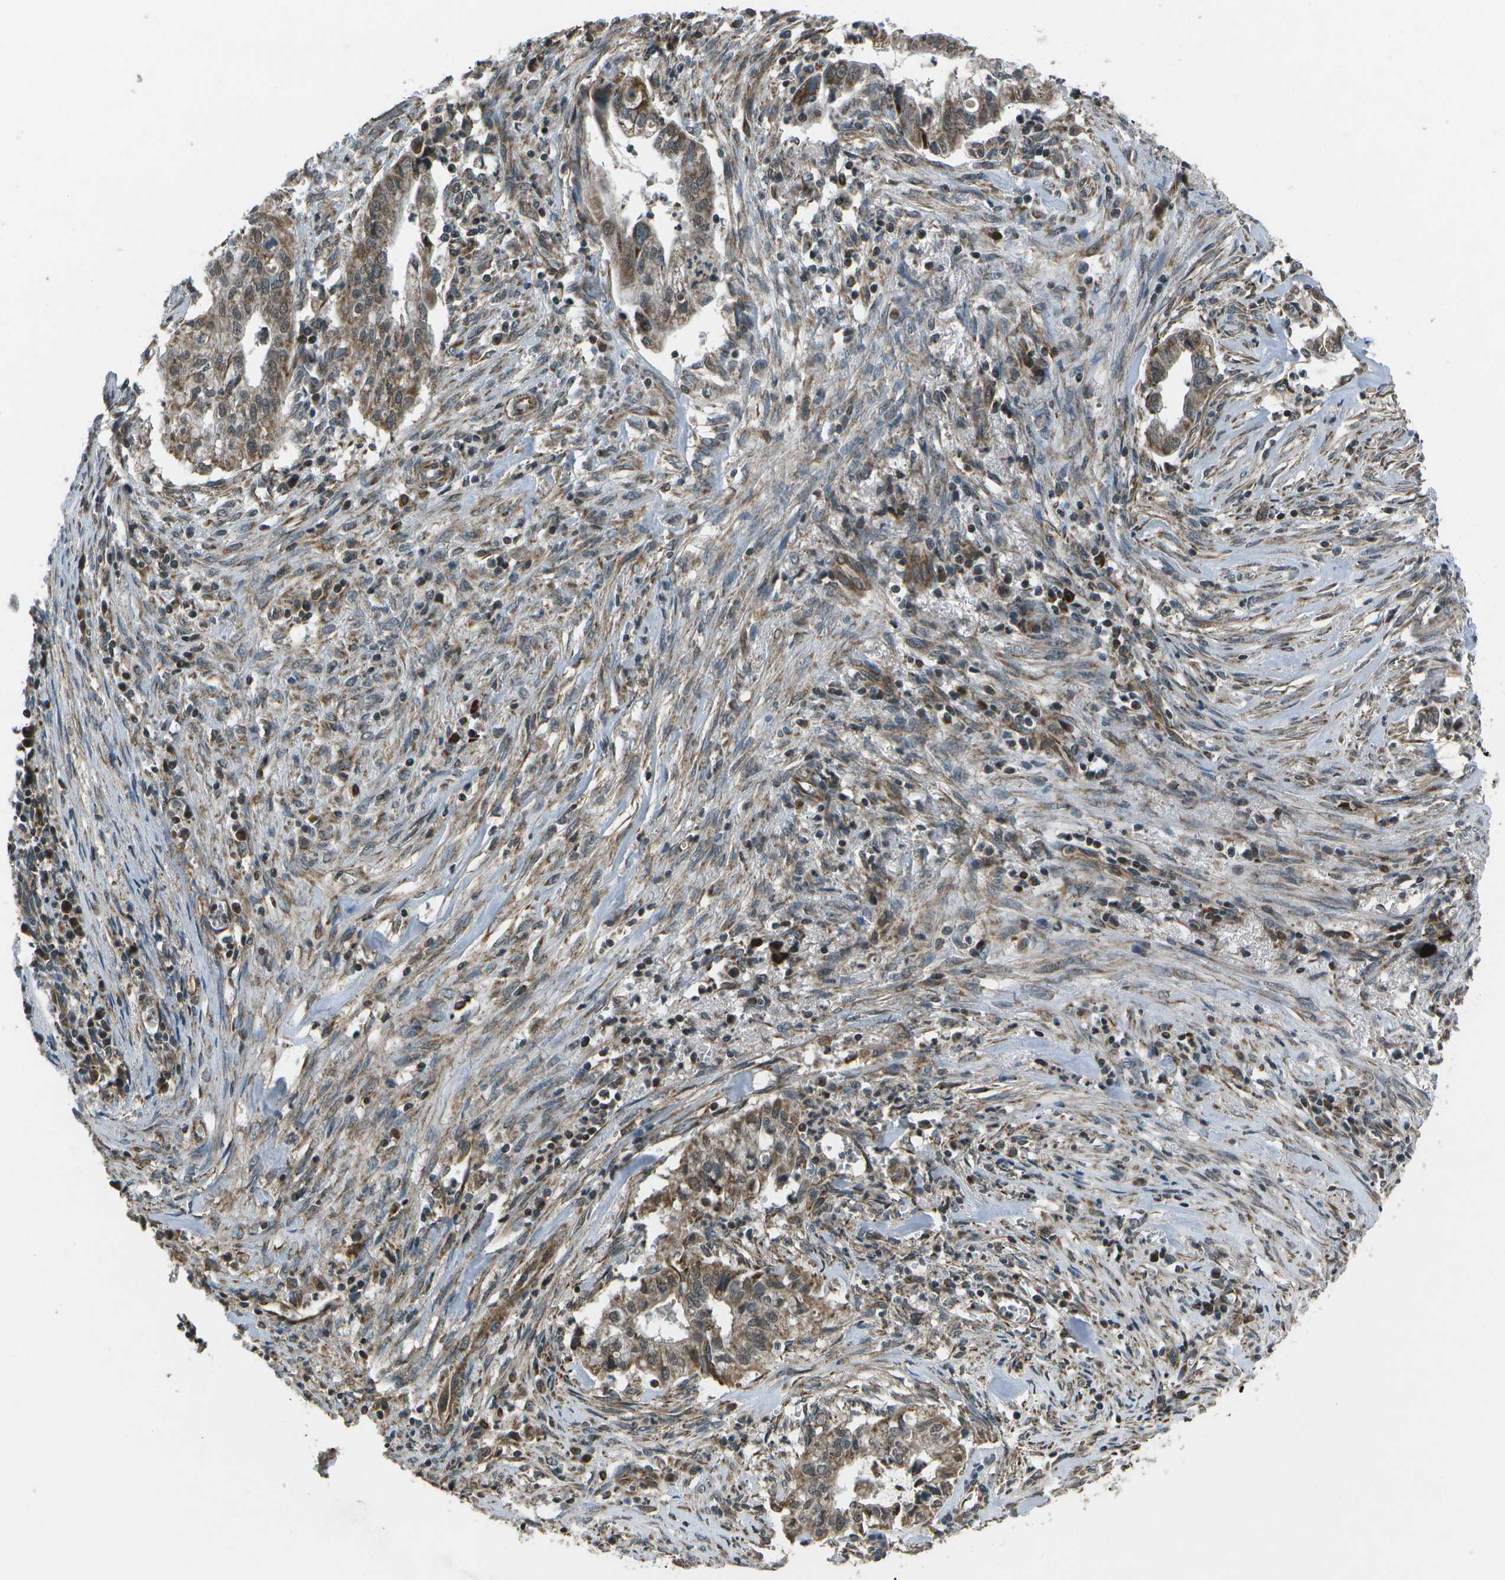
{"staining": {"intensity": "moderate", "quantity": ">75%", "location": "cytoplasmic/membranous"}, "tissue": "cervical cancer", "cell_type": "Tumor cells", "image_type": "cancer", "snomed": [{"axis": "morphology", "description": "Adenocarcinoma, NOS"}, {"axis": "topography", "description": "Cervix"}], "caption": "Cervical adenocarcinoma was stained to show a protein in brown. There is medium levels of moderate cytoplasmic/membranous expression in about >75% of tumor cells. Using DAB (3,3'-diaminobenzidine) (brown) and hematoxylin (blue) stains, captured at high magnification using brightfield microscopy.", "gene": "EIF2AK1", "patient": {"sex": "female", "age": 44}}